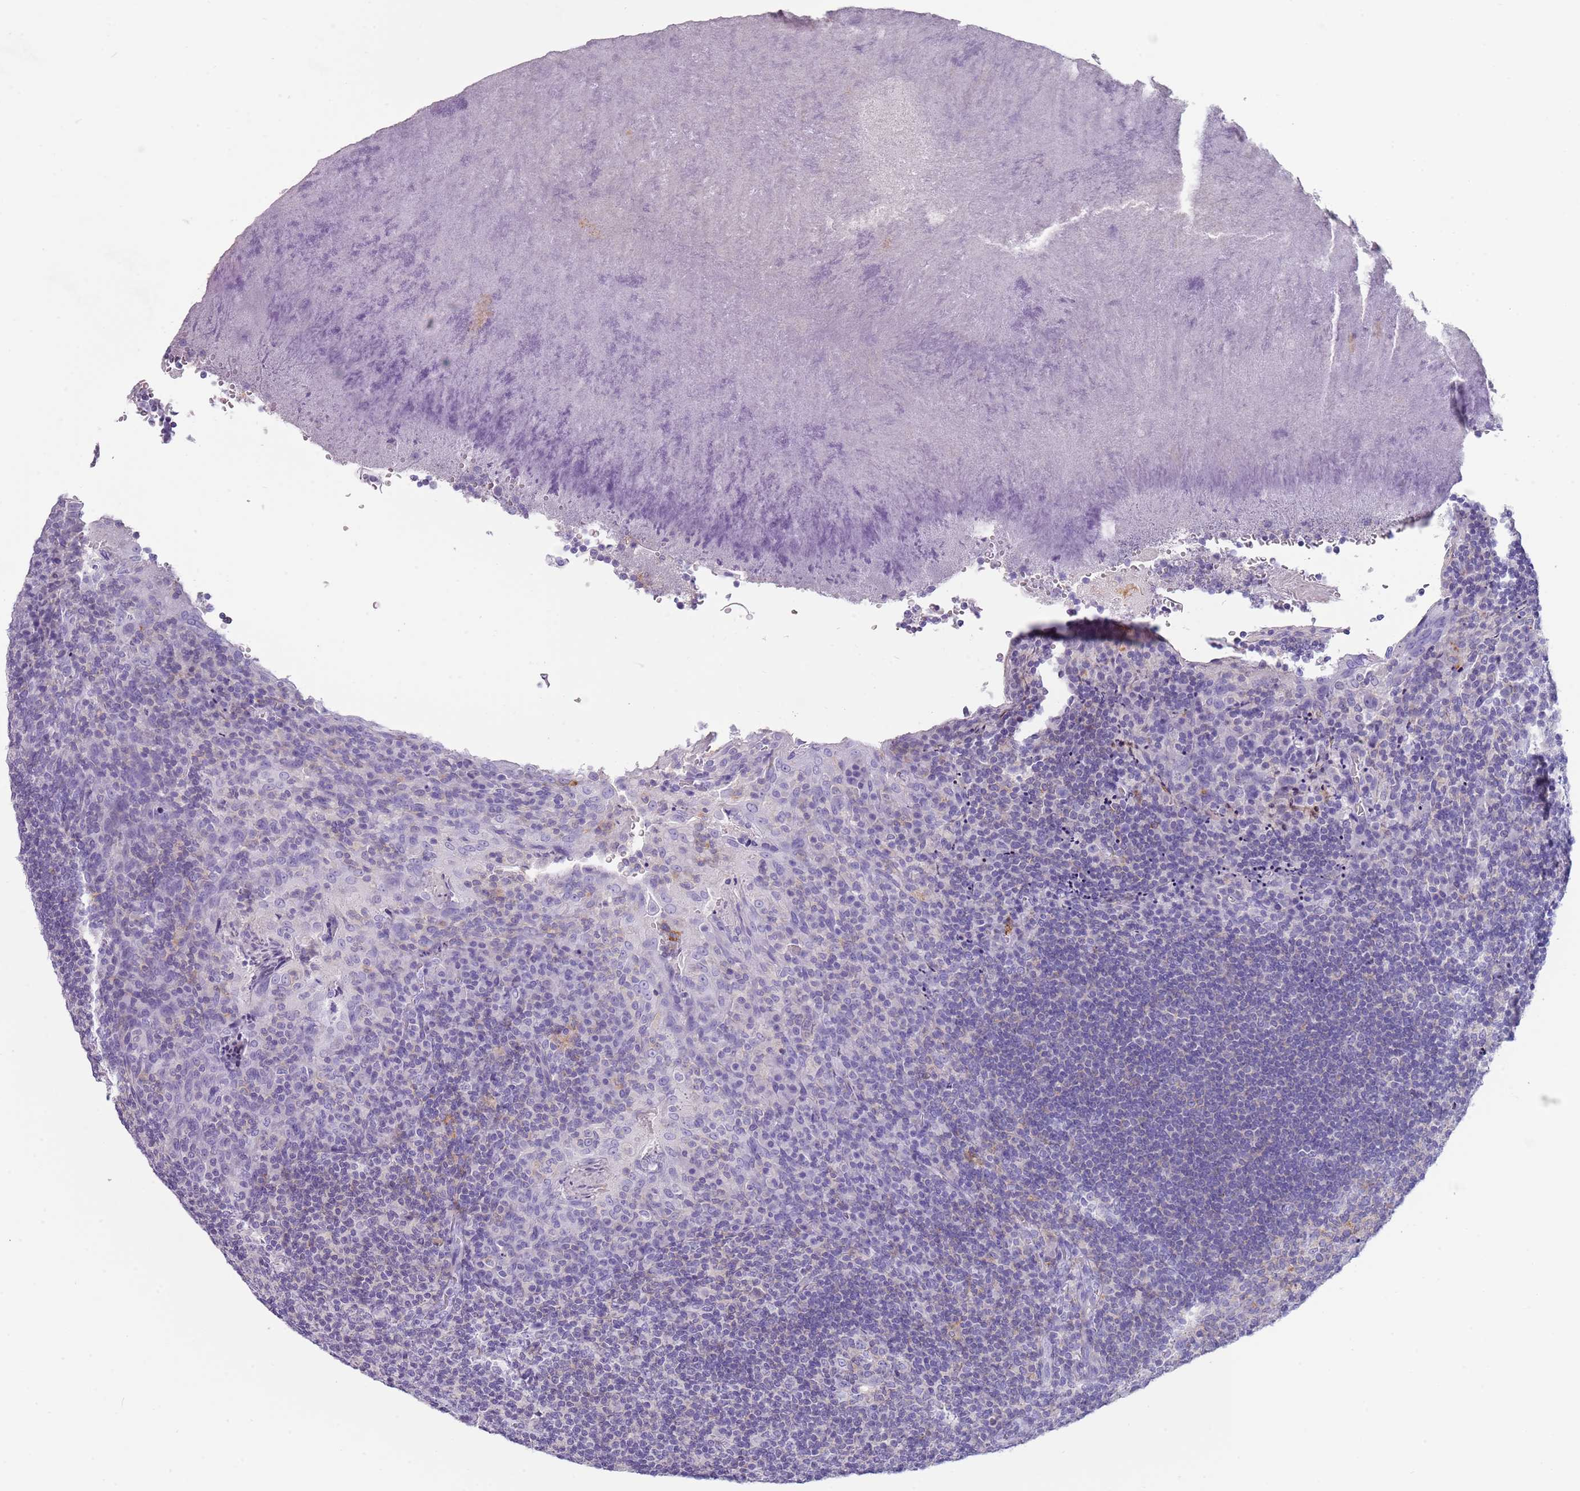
{"staining": {"intensity": "weak", "quantity": "25%-75%", "location": "cytoplasmic/membranous"}, "tissue": "tonsil", "cell_type": "Germinal center cells", "image_type": "normal", "snomed": [{"axis": "morphology", "description": "Normal tissue, NOS"}, {"axis": "topography", "description": "Tonsil"}], "caption": "Immunohistochemistry staining of benign tonsil, which exhibits low levels of weak cytoplasmic/membranous positivity in approximately 25%-75% of germinal center cells indicating weak cytoplasmic/membranous protein positivity. The staining was performed using DAB (3,3'-diaminobenzidine) (brown) for protein detection and nuclei were counterstained in hematoxylin (blue).", "gene": "ENSG00000271254", "patient": {"sex": "male", "age": 17}}